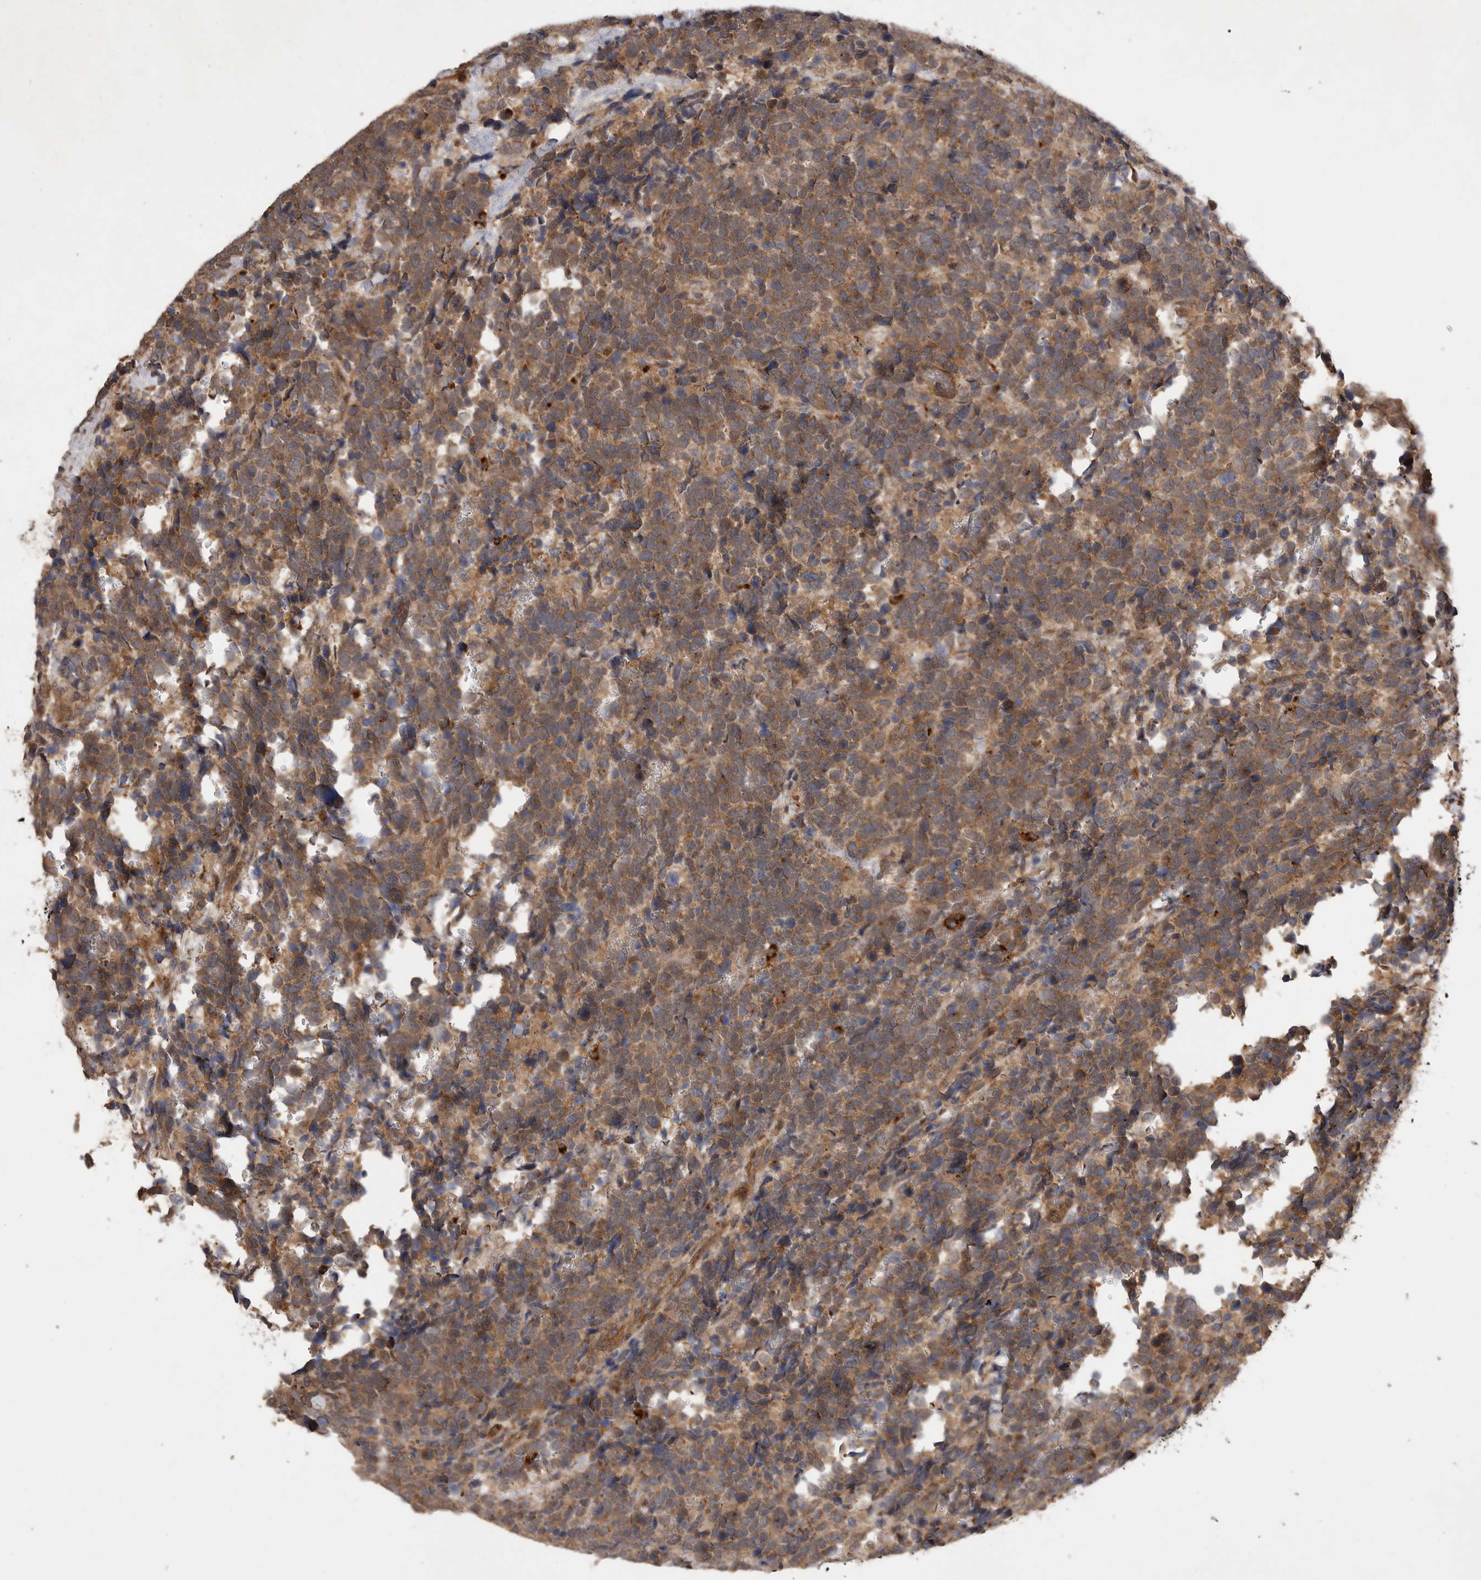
{"staining": {"intensity": "moderate", "quantity": ">75%", "location": "cytoplasmic/membranous"}, "tissue": "urothelial cancer", "cell_type": "Tumor cells", "image_type": "cancer", "snomed": [{"axis": "morphology", "description": "Urothelial carcinoma, High grade"}, {"axis": "topography", "description": "Urinary bladder"}], "caption": "High-grade urothelial carcinoma was stained to show a protein in brown. There is medium levels of moderate cytoplasmic/membranous positivity in approximately >75% of tumor cells.", "gene": "ZNF232", "patient": {"sex": "female", "age": 82}}